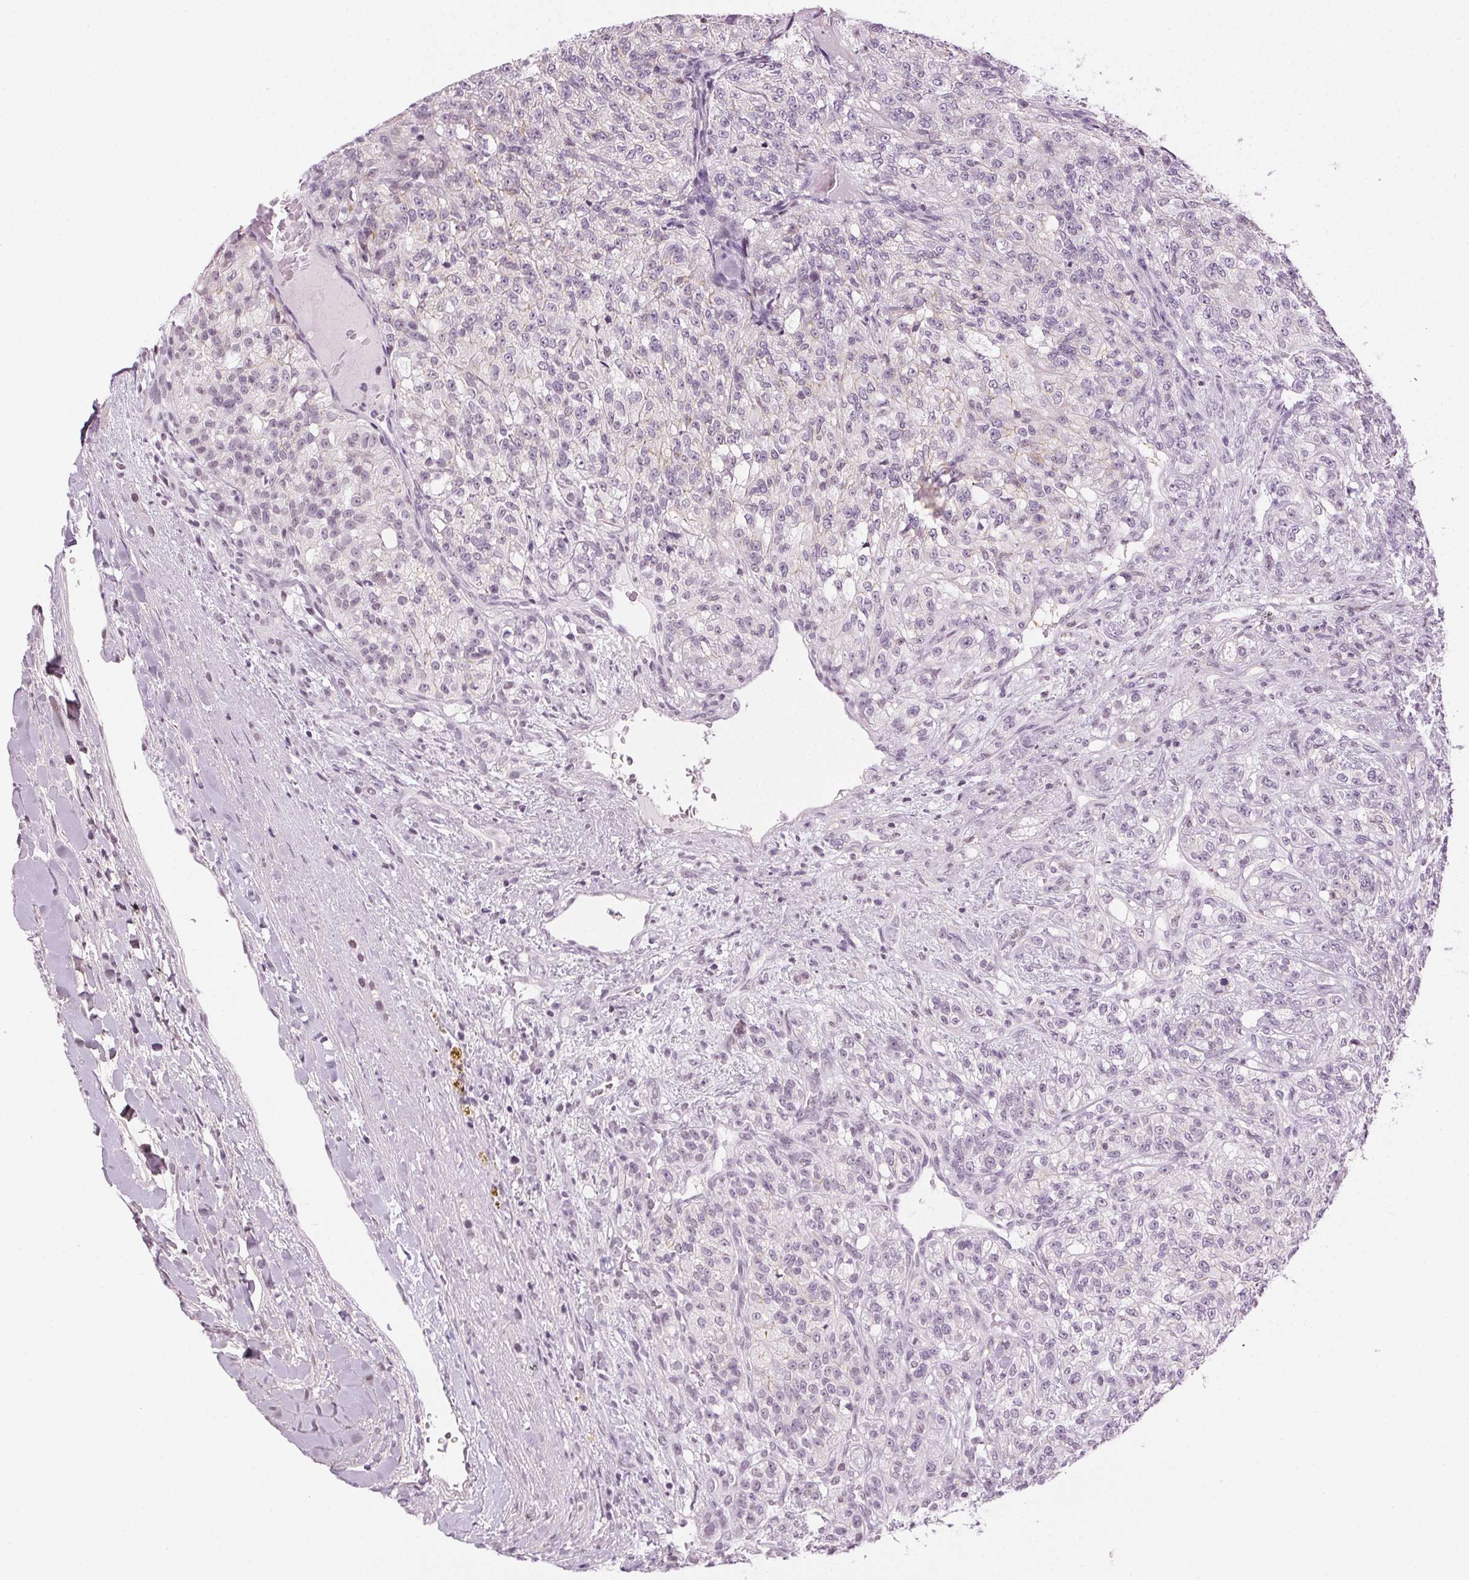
{"staining": {"intensity": "negative", "quantity": "none", "location": "none"}, "tissue": "renal cancer", "cell_type": "Tumor cells", "image_type": "cancer", "snomed": [{"axis": "morphology", "description": "Adenocarcinoma, NOS"}, {"axis": "topography", "description": "Kidney"}], "caption": "Tumor cells are negative for protein expression in human adenocarcinoma (renal).", "gene": "AIF1L", "patient": {"sex": "female", "age": 63}}